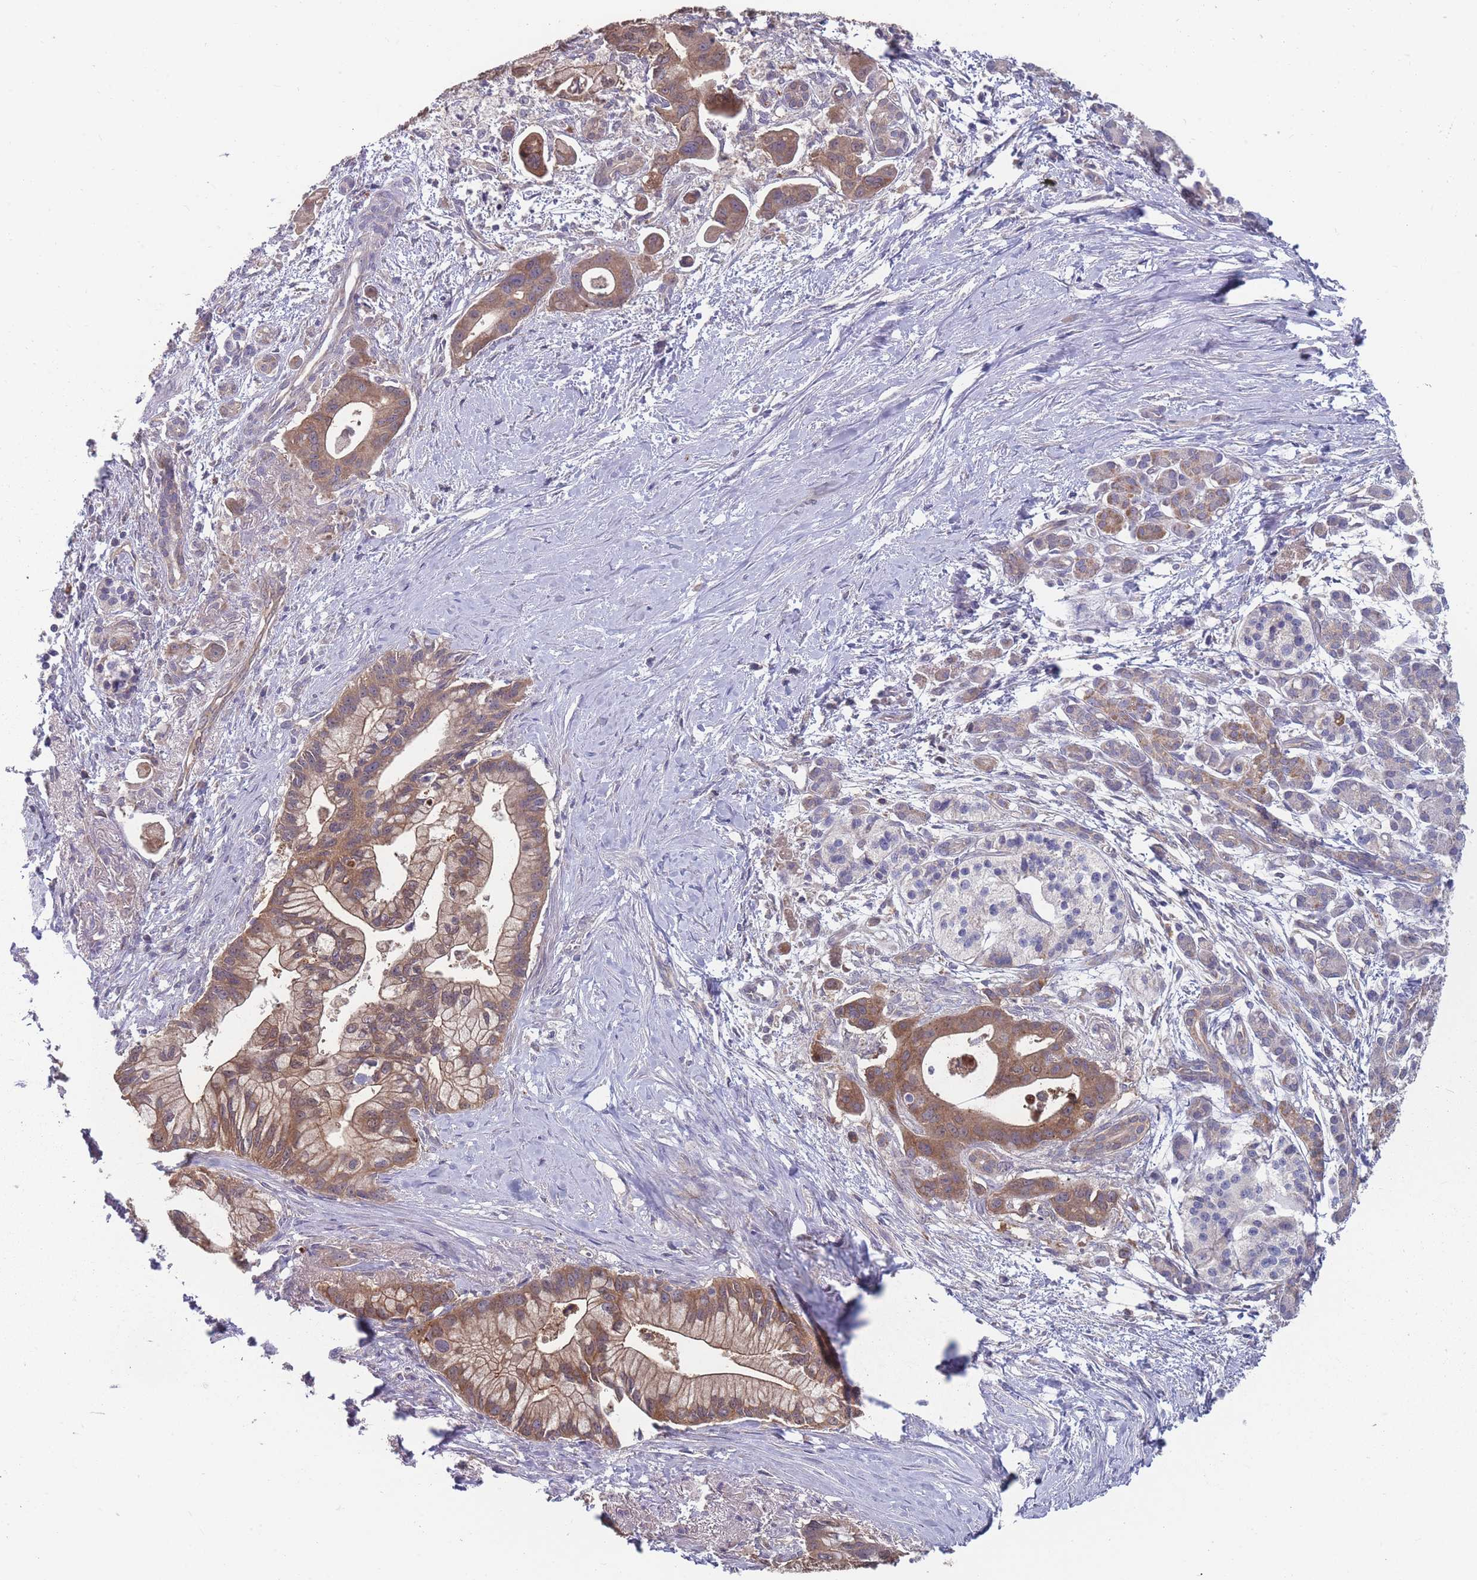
{"staining": {"intensity": "moderate", "quantity": ">75%", "location": "cytoplasmic/membranous"}, "tissue": "pancreatic cancer", "cell_type": "Tumor cells", "image_type": "cancer", "snomed": [{"axis": "morphology", "description": "Adenocarcinoma, NOS"}, {"axis": "topography", "description": "Pancreas"}], "caption": "Immunohistochemistry histopathology image of neoplastic tissue: human pancreatic cancer stained using immunohistochemistry (IHC) reveals medium levels of moderate protein expression localized specifically in the cytoplasmic/membranous of tumor cells, appearing as a cytoplasmic/membranous brown color.", "gene": "SLC35B4", "patient": {"sex": "male", "age": 68}}